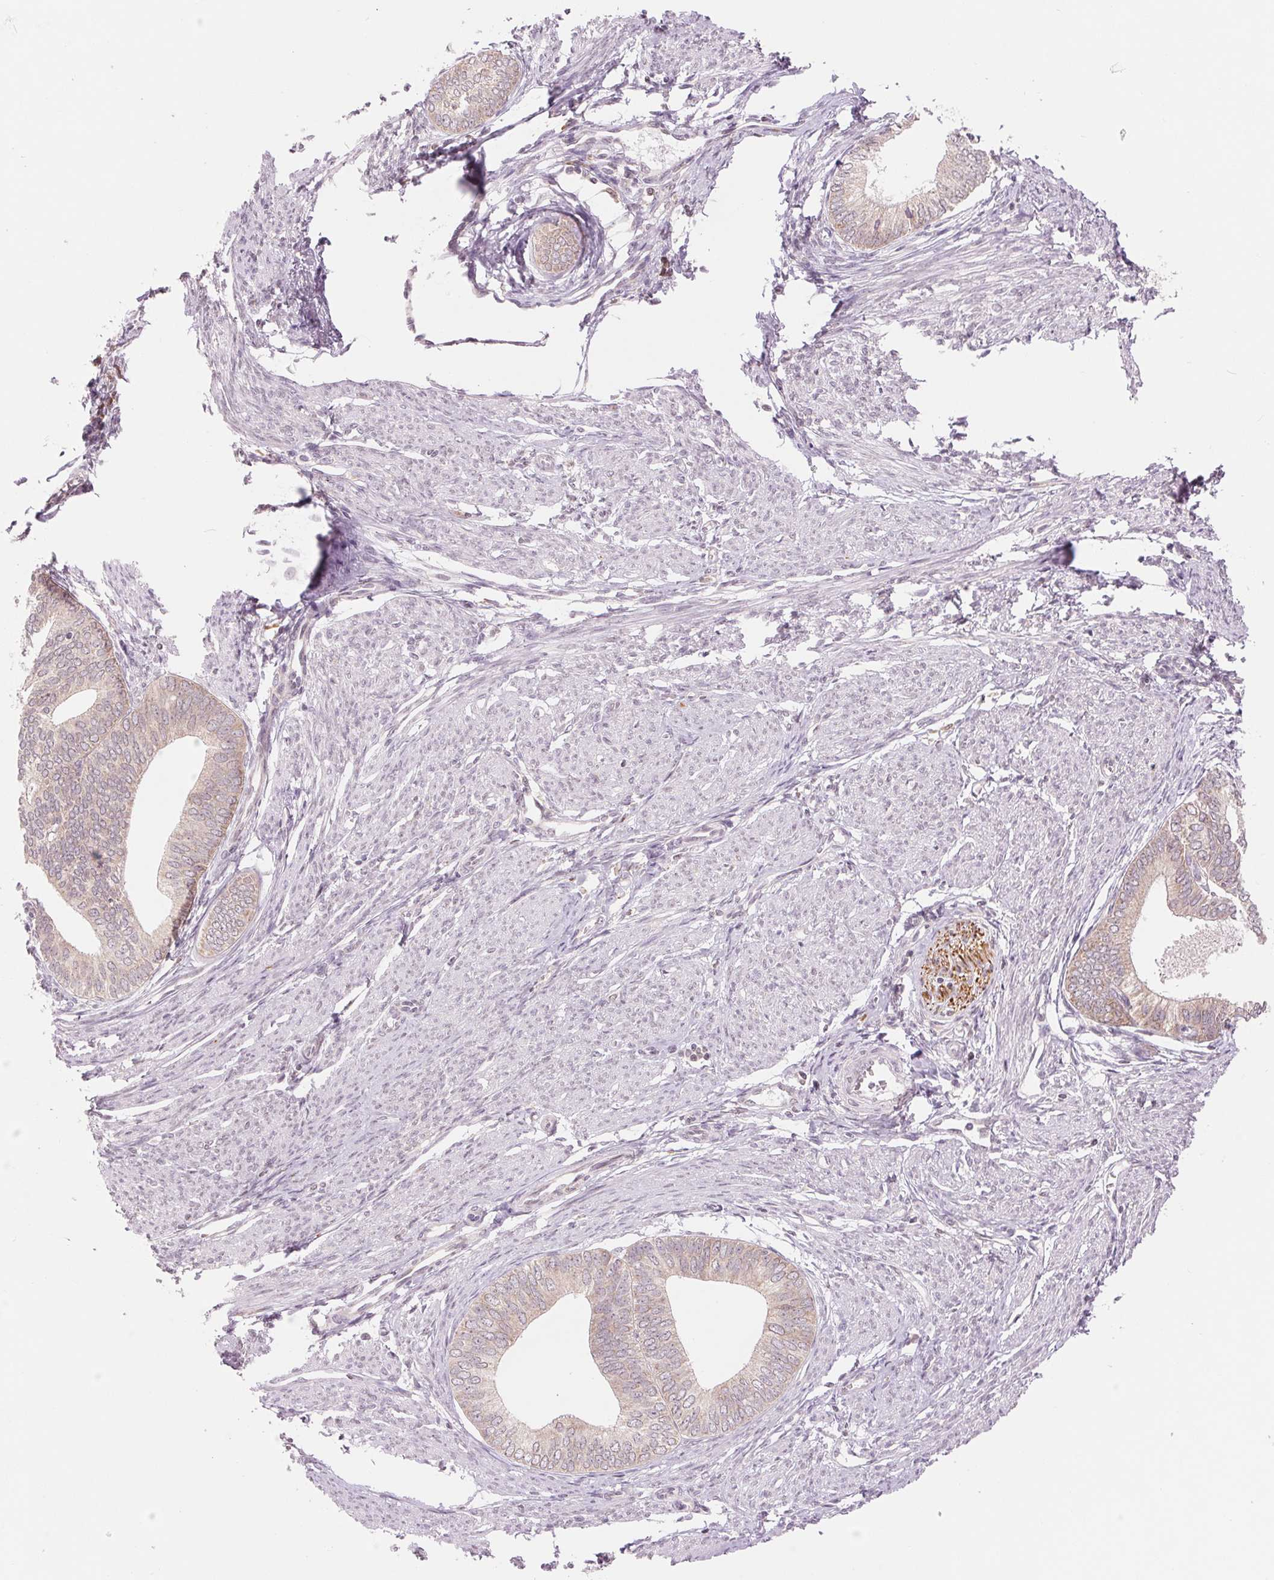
{"staining": {"intensity": "moderate", "quantity": "25%-75%", "location": "cytoplasmic/membranous"}, "tissue": "endometrial cancer", "cell_type": "Tumor cells", "image_type": "cancer", "snomed": [{"axis": "morphology", "description": "Adenocarcinoma, NOS"}, {"axis": "topography", "description": "Endometrium"}], "caption": "Immunohistochemical staining of human endometrial cancer reveals medium levels of moderate cytoplasmic/membranous protein staining in about 25%-75% of tumor cells.", "gene": "TECR", "patient": {"sex": "female", "age": 75}}